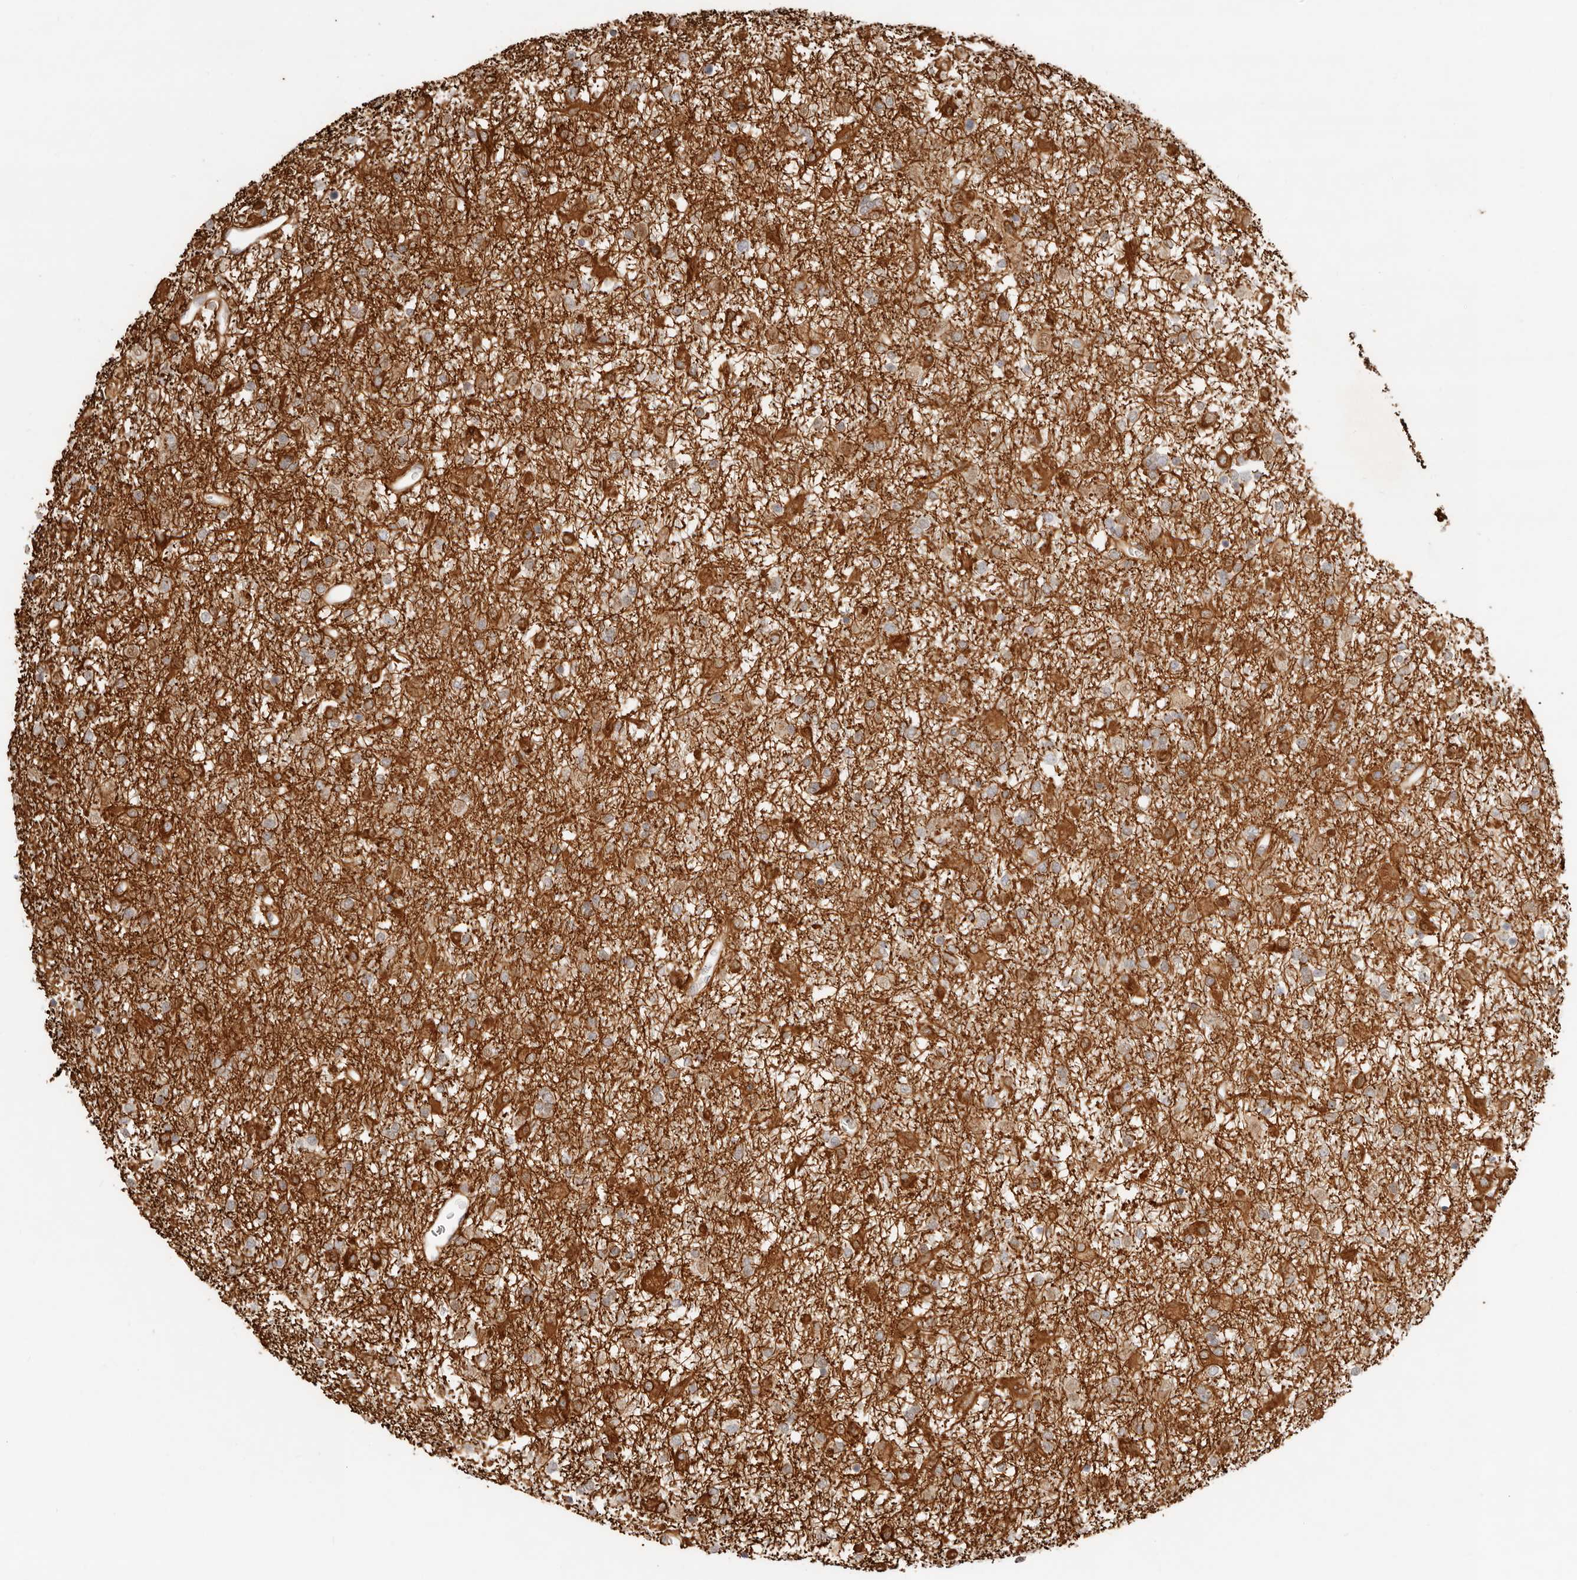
{"staining": {"intensity": "moderate", "quantity": ">75%", "location": "cytoplasmic/membranous"}, "tissue": "glioma", "cell_type": "Tumor cells", "image_type": "cancer", "snomed": [{"axis": "morphology", "description": "Glioma, malignant, Low grade"}, {"axis": "topography", "description": "Brain"}], "caption": "Malignant low-grade glioma tissue displays moderate cytoplasmic/membranous staining in about >75% of tumor cells", "gene": "TUFT1", "patient": {"sex": "male", "age": 65}}